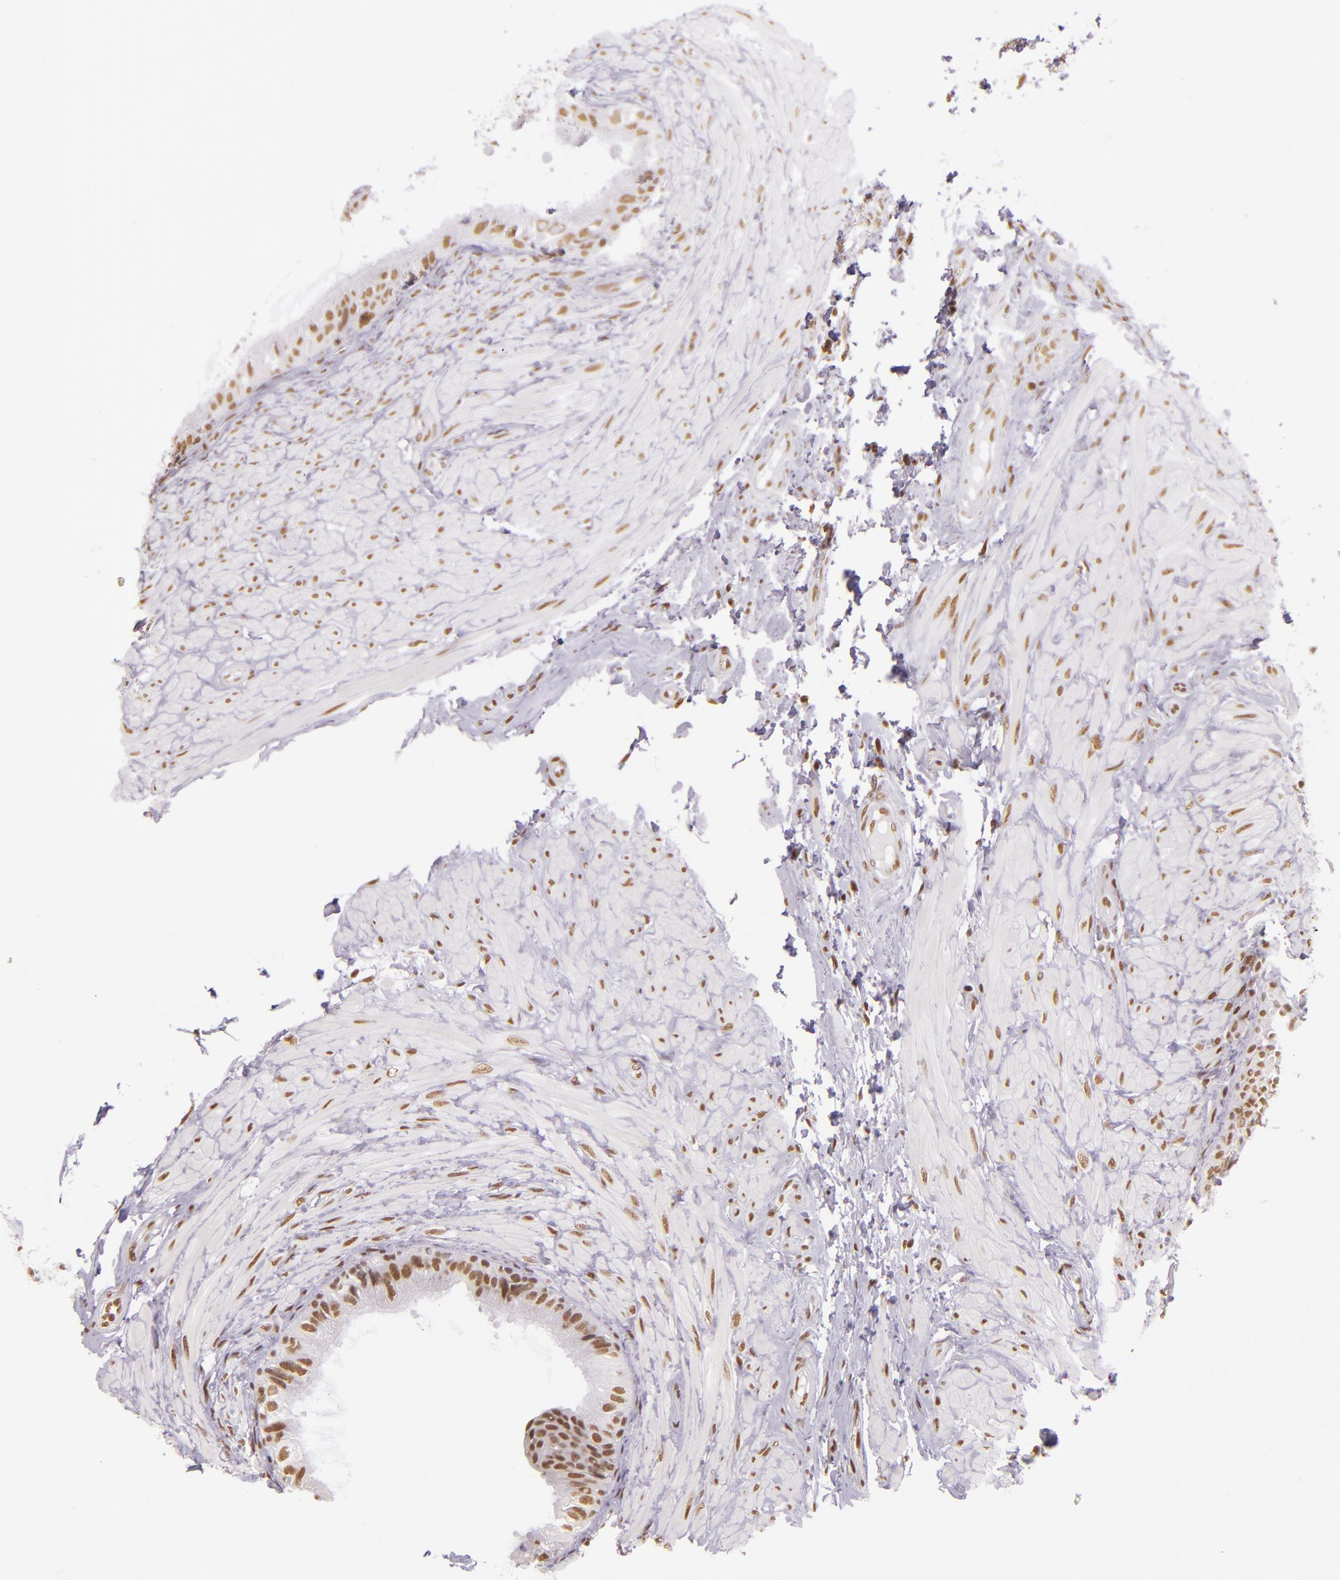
{"staining": {"intensity": "moderate", "quantity": ">75%", "location": "nuclear"}, "tissue": "epididymis", "cell_type": "Glandular cells", "image_type": "normal", "snomed": [{"axis": "morphology", "description": "Normal tissue, NOS"}, {"axis": "topography", "description": "Epididymis"}], "caption": "DAB (3,3'-diaminobenzidine) immunohistochemical staining of normal epididymis demonstrates moderate nuclear protein positivity in about >75% of glandular cells.", "gene": "USF1", "patient": {"sex": "male", "age": 68}}